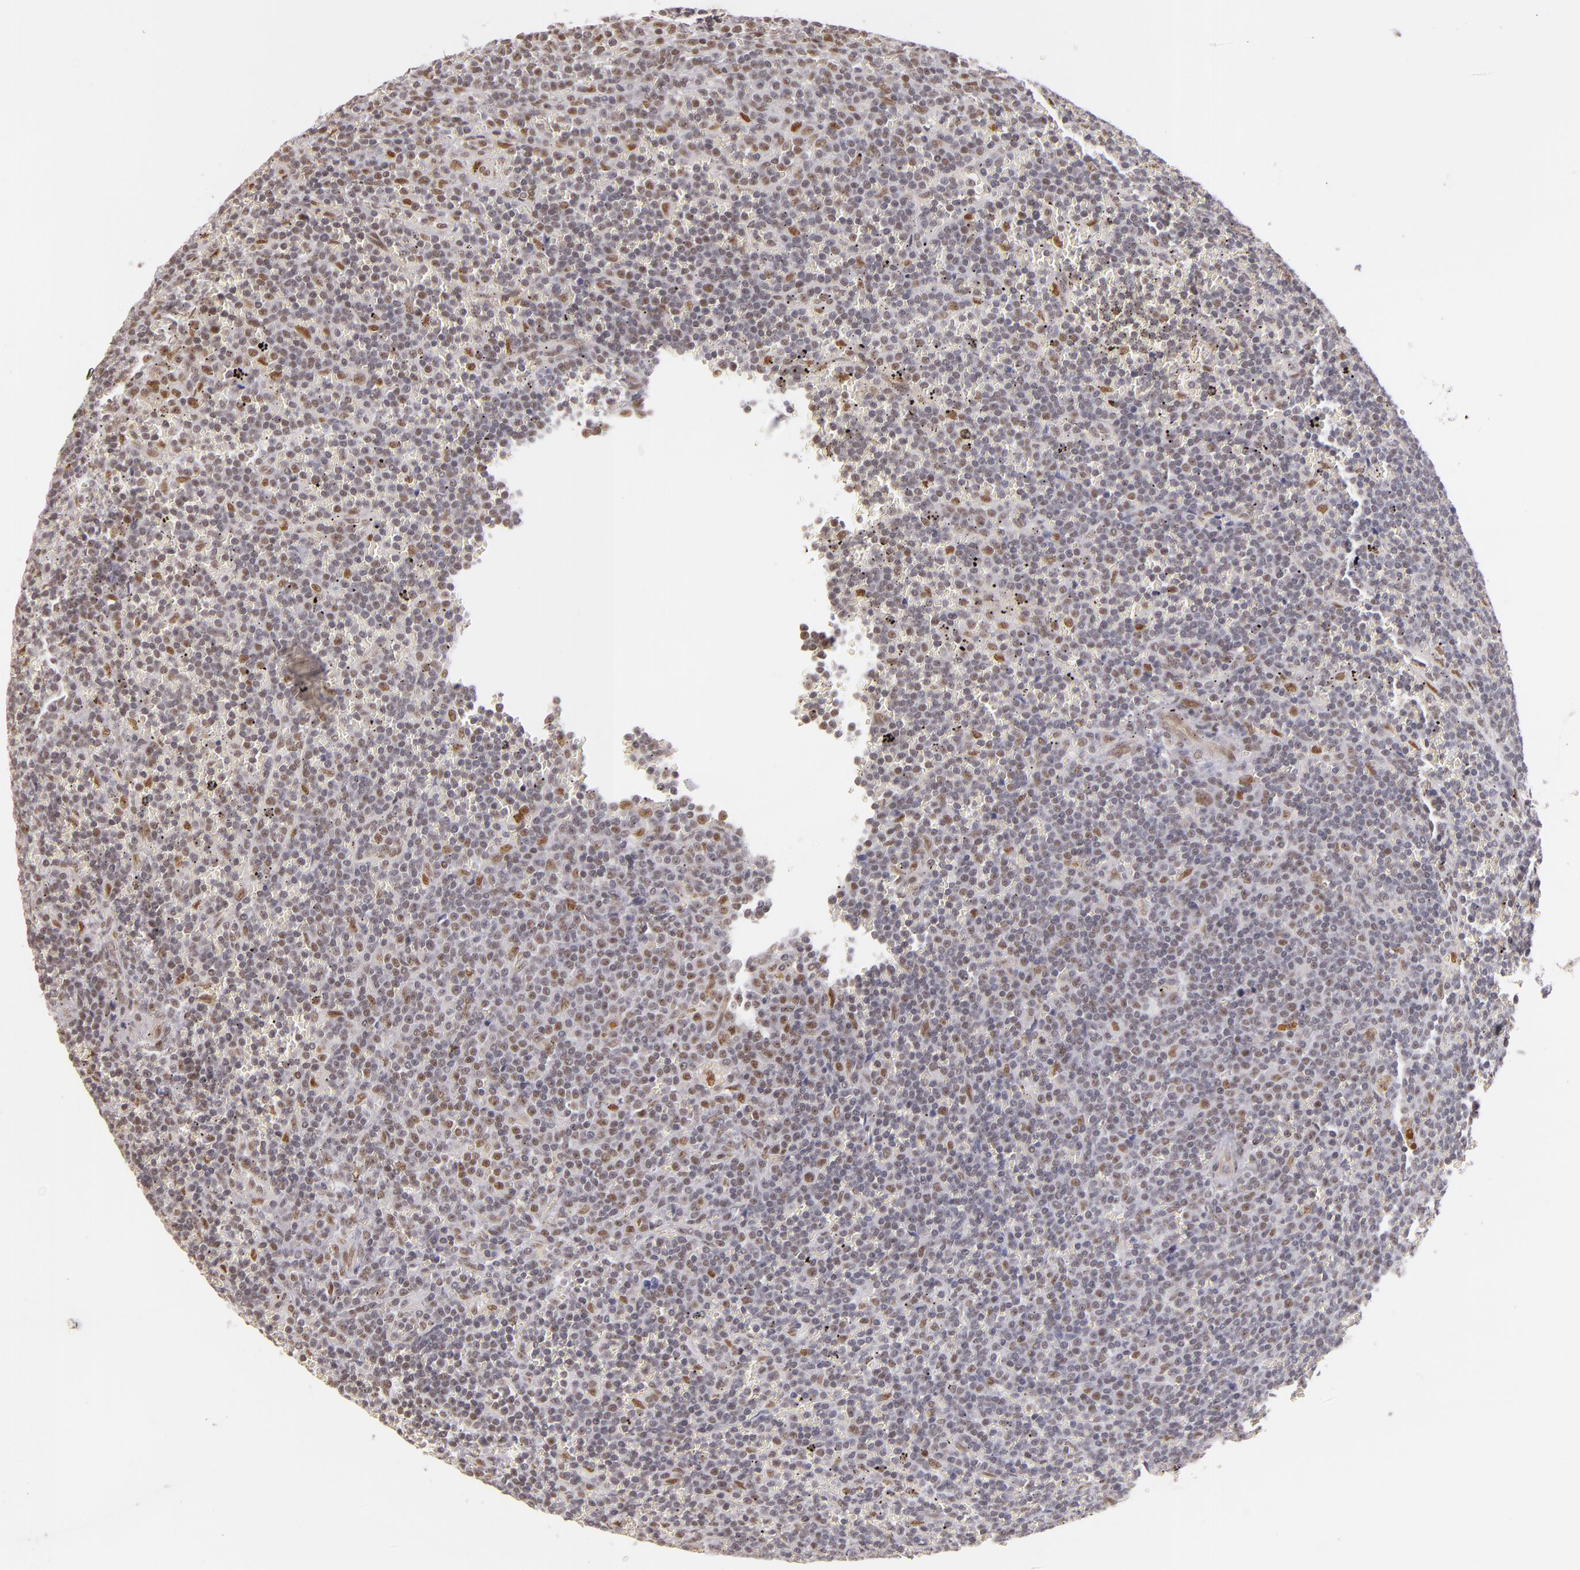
{"staining": {"intensity": "moderate", "quantity": "25%-75%", "location": "nuclear"}, "tissue": "lymphoma", "cell_type": "Tumor cells", "image_type": "cancer", "snomed": [{"axis": "morphology", "description": "Malignant lymphoma, non-Hodgkin's type, Low grade"}, {"axis": "topography", "description": "Spleen"}], "caption": "The micrograph displays staining of lymphoma, revealing moderate nuclear protein staining (brown color) within tumor cells.", "gene": "NCOR2", "patient": {"sex": "male", "age": 80}}